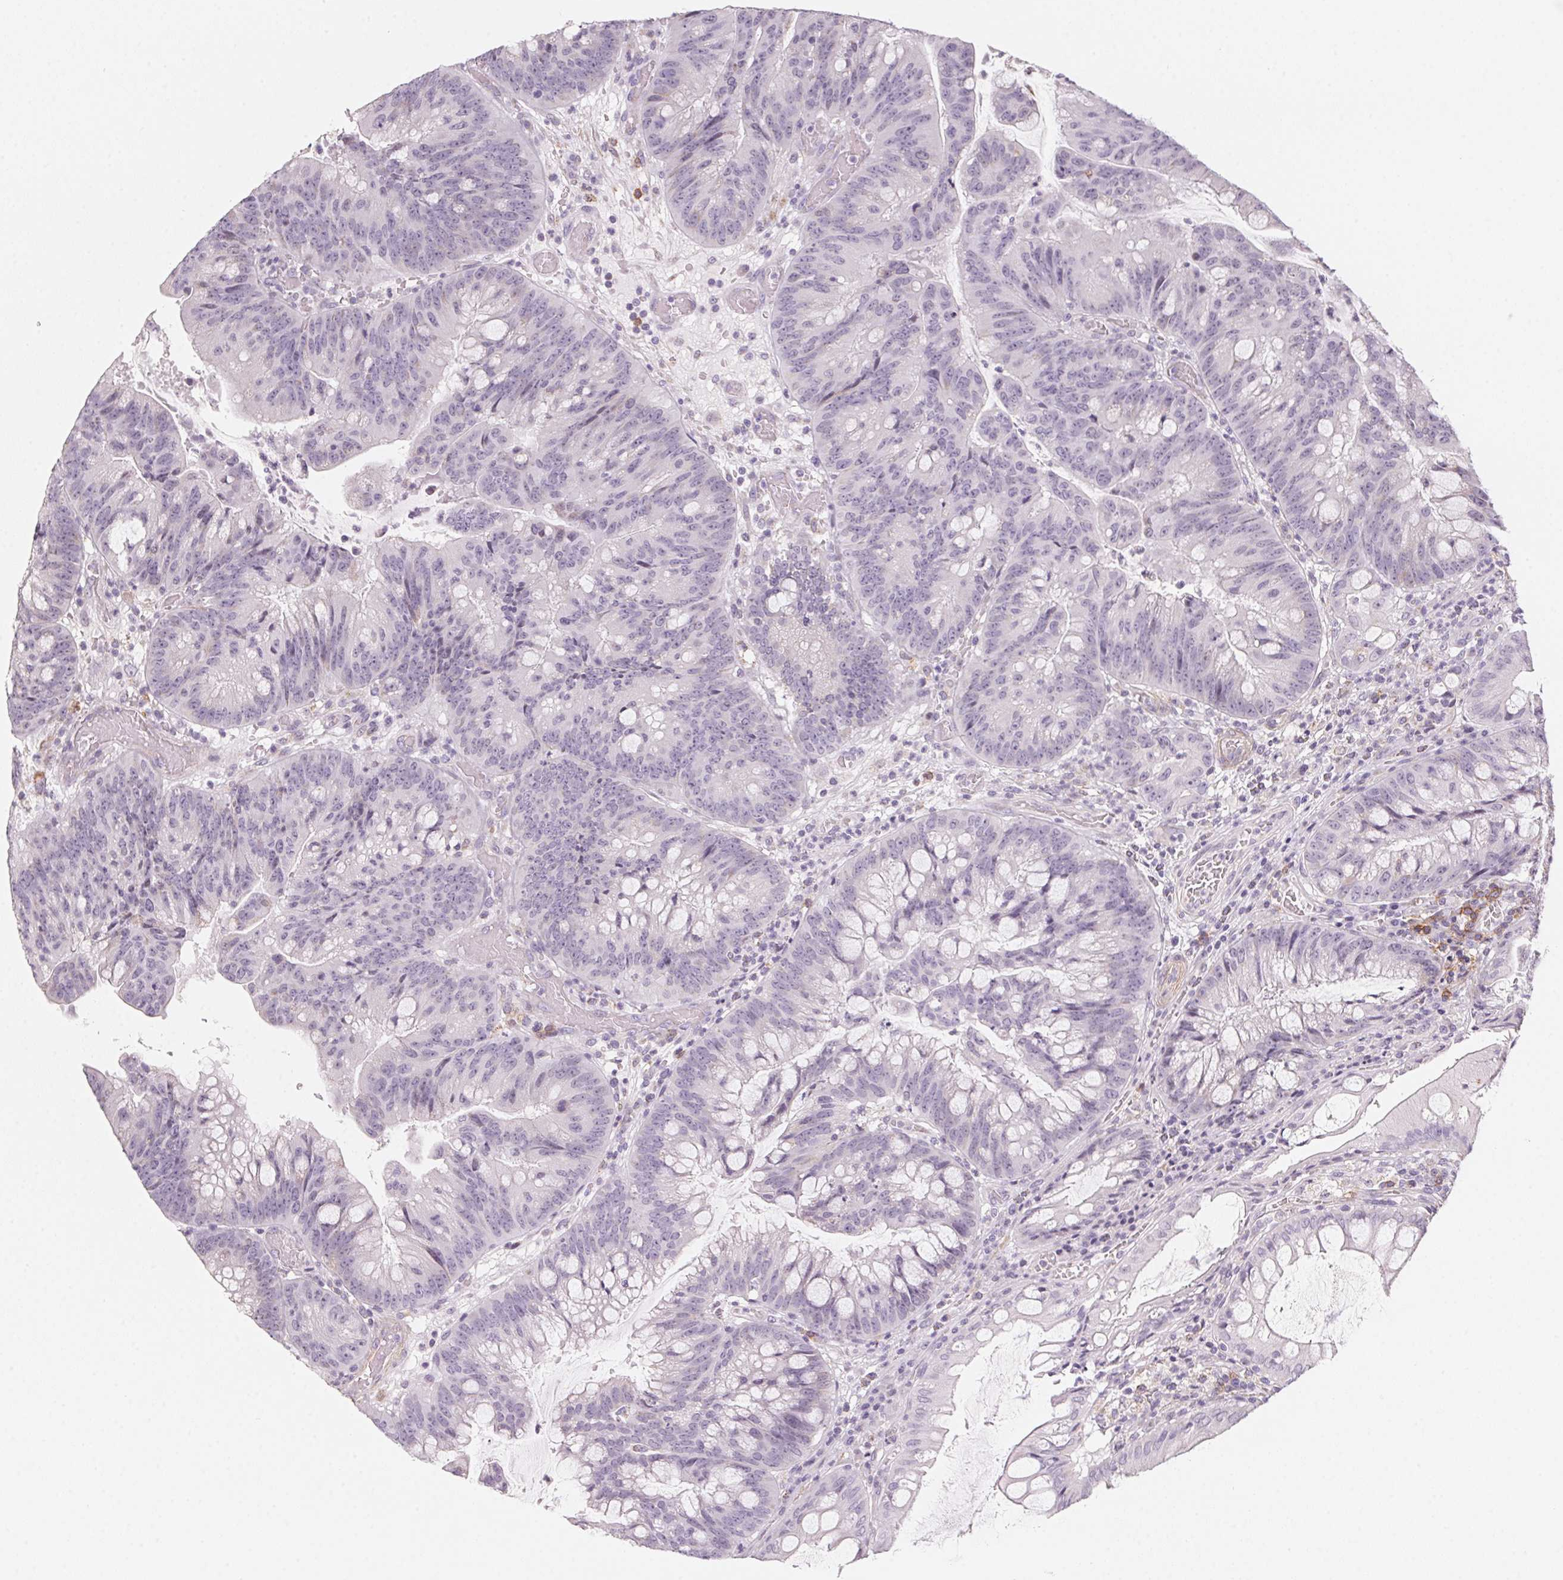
{"staining": {"intensity": "negative", "quantity": "none", "location": "none"}, "tissue": "colorectal cancer", "cell_type": "Tumor cells", "image_type": "cancer", "snomed": [{"axis": "morphology", "description": "Adenocarcinoma, NOS"}, {"axis": "topography", "description": "Colon"}], "caption": "This is an immunohistochemistry (IHC) micrograph of human adenocarcinoma (colorectal). There is no positivity in tumor cells.", "gene": "PRPH", "patient": {"sex": "male", "age": 62}}